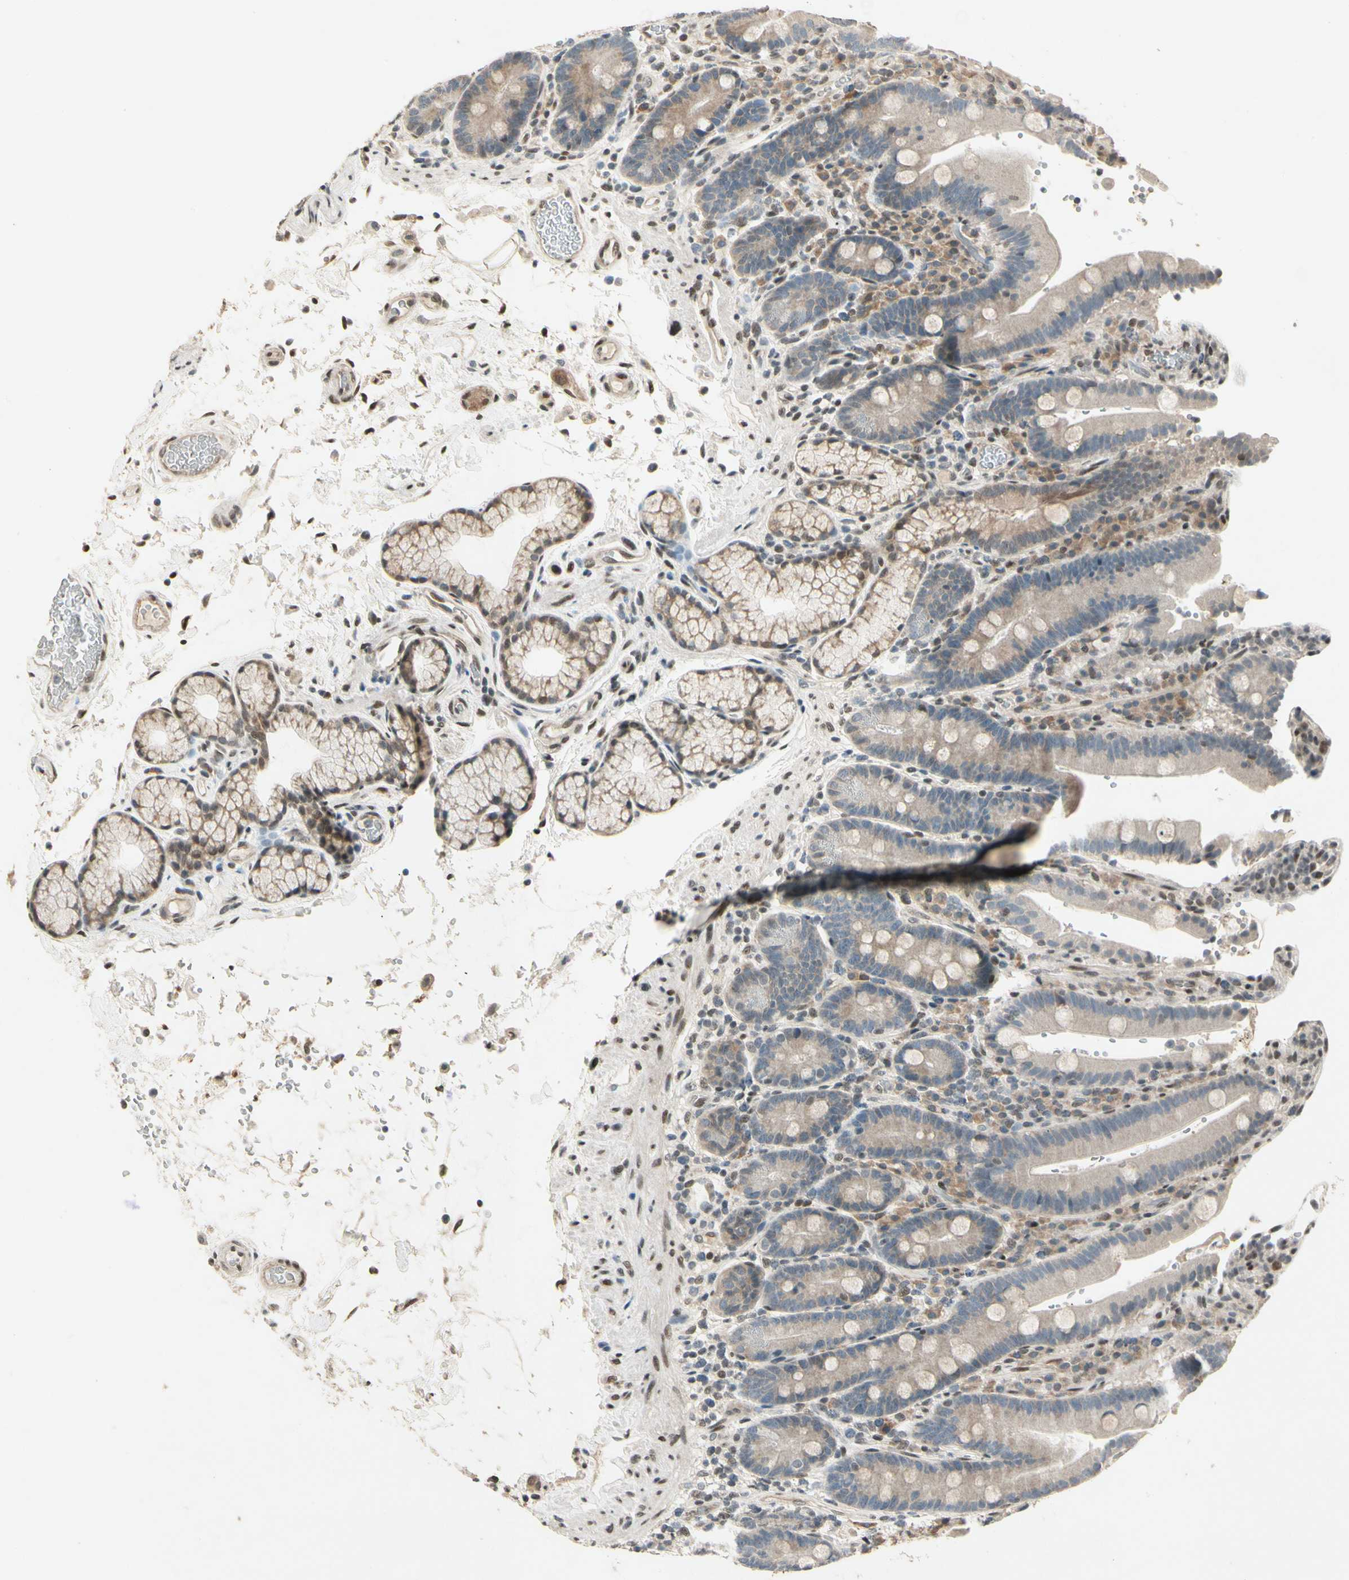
{"staining": {"intensity": "weak", "quantity": "25%-75%", "location": "cytoplasmic/membranous"}, "tissue": "duodenum", "cell_type": "Glandular cells", "image_type": "normal", "snomed": [{"axis": "morphology", "description": "Normal tissue, NOS"}, {"axis": "topography", "description": "Small intestine, NOS"}], "caption": "This histopathology image exhibits benign duodenum stained with immunohistochemistry (IHC) to label a protein in brown. The cytoplasmic/membranous of glandular cells show weak positivity for the protein. Nuclei are counter-stained blue.", "gene": "ZBTB4", "patient": {"sex": "female", "age": 71}}